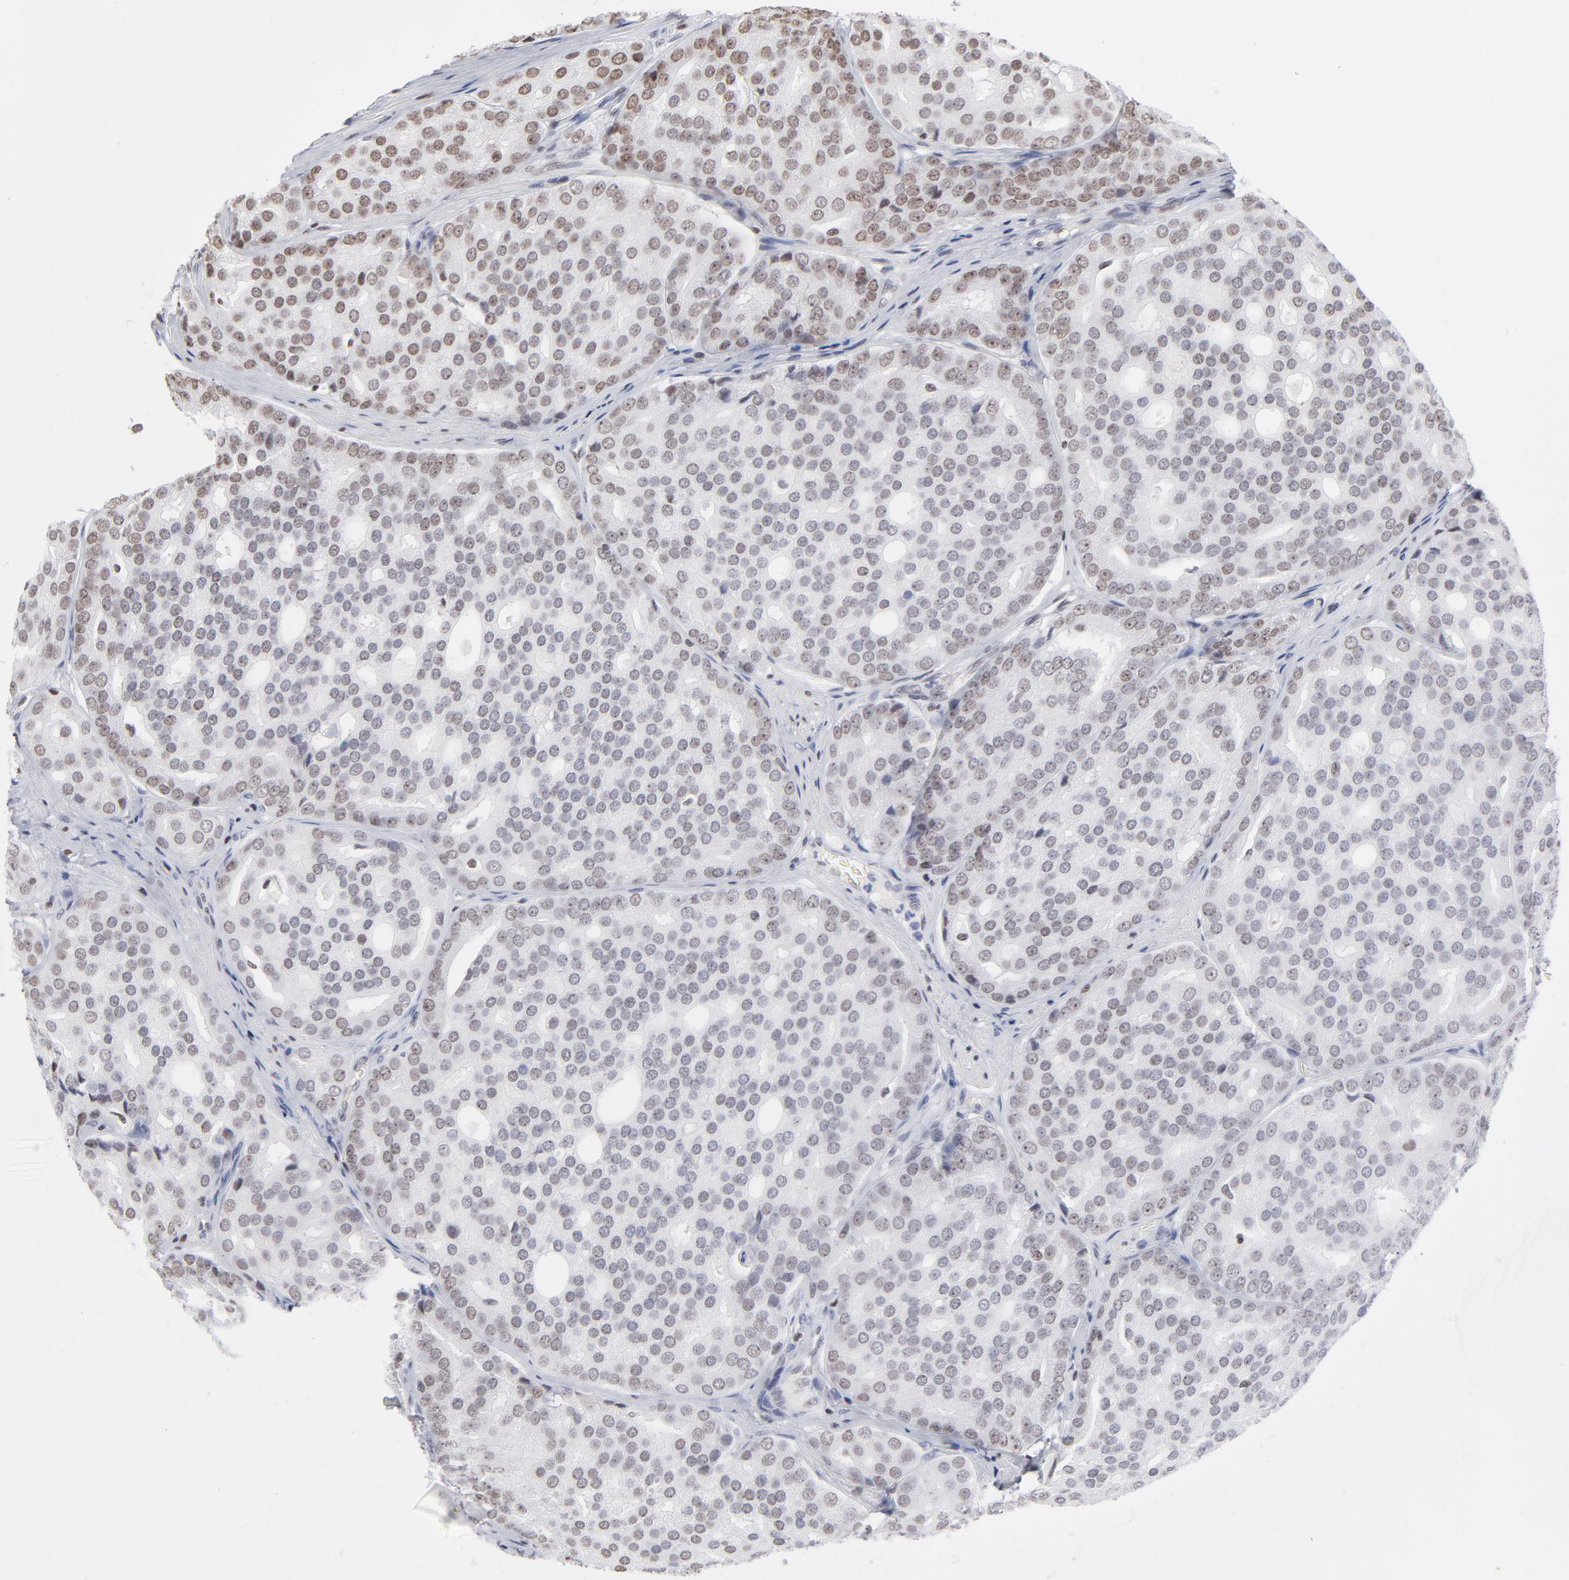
{"staining": {"intensity": "weak", "quantity": "<25%", "location": "nuclear"}, "tissue": "prostate cancer", "cell_type": "Tumor cells", "image_type": "cancer", "snomed": [{"axis": "morphology", "description": "Adenocarcinoma, High grade"}, {"axis": "topography", "description": "Prostate"}], "caption": "Immunohistochemical staining of prostate high-grade adenocarcinoma shows no significant expression in tumor cells. (DAB (3,3'-diaminobenzidine) immunohistochemistry (IHC), high magnification).", "gene": "PARP1", "patient": {"sex": "male", "age": 64}}